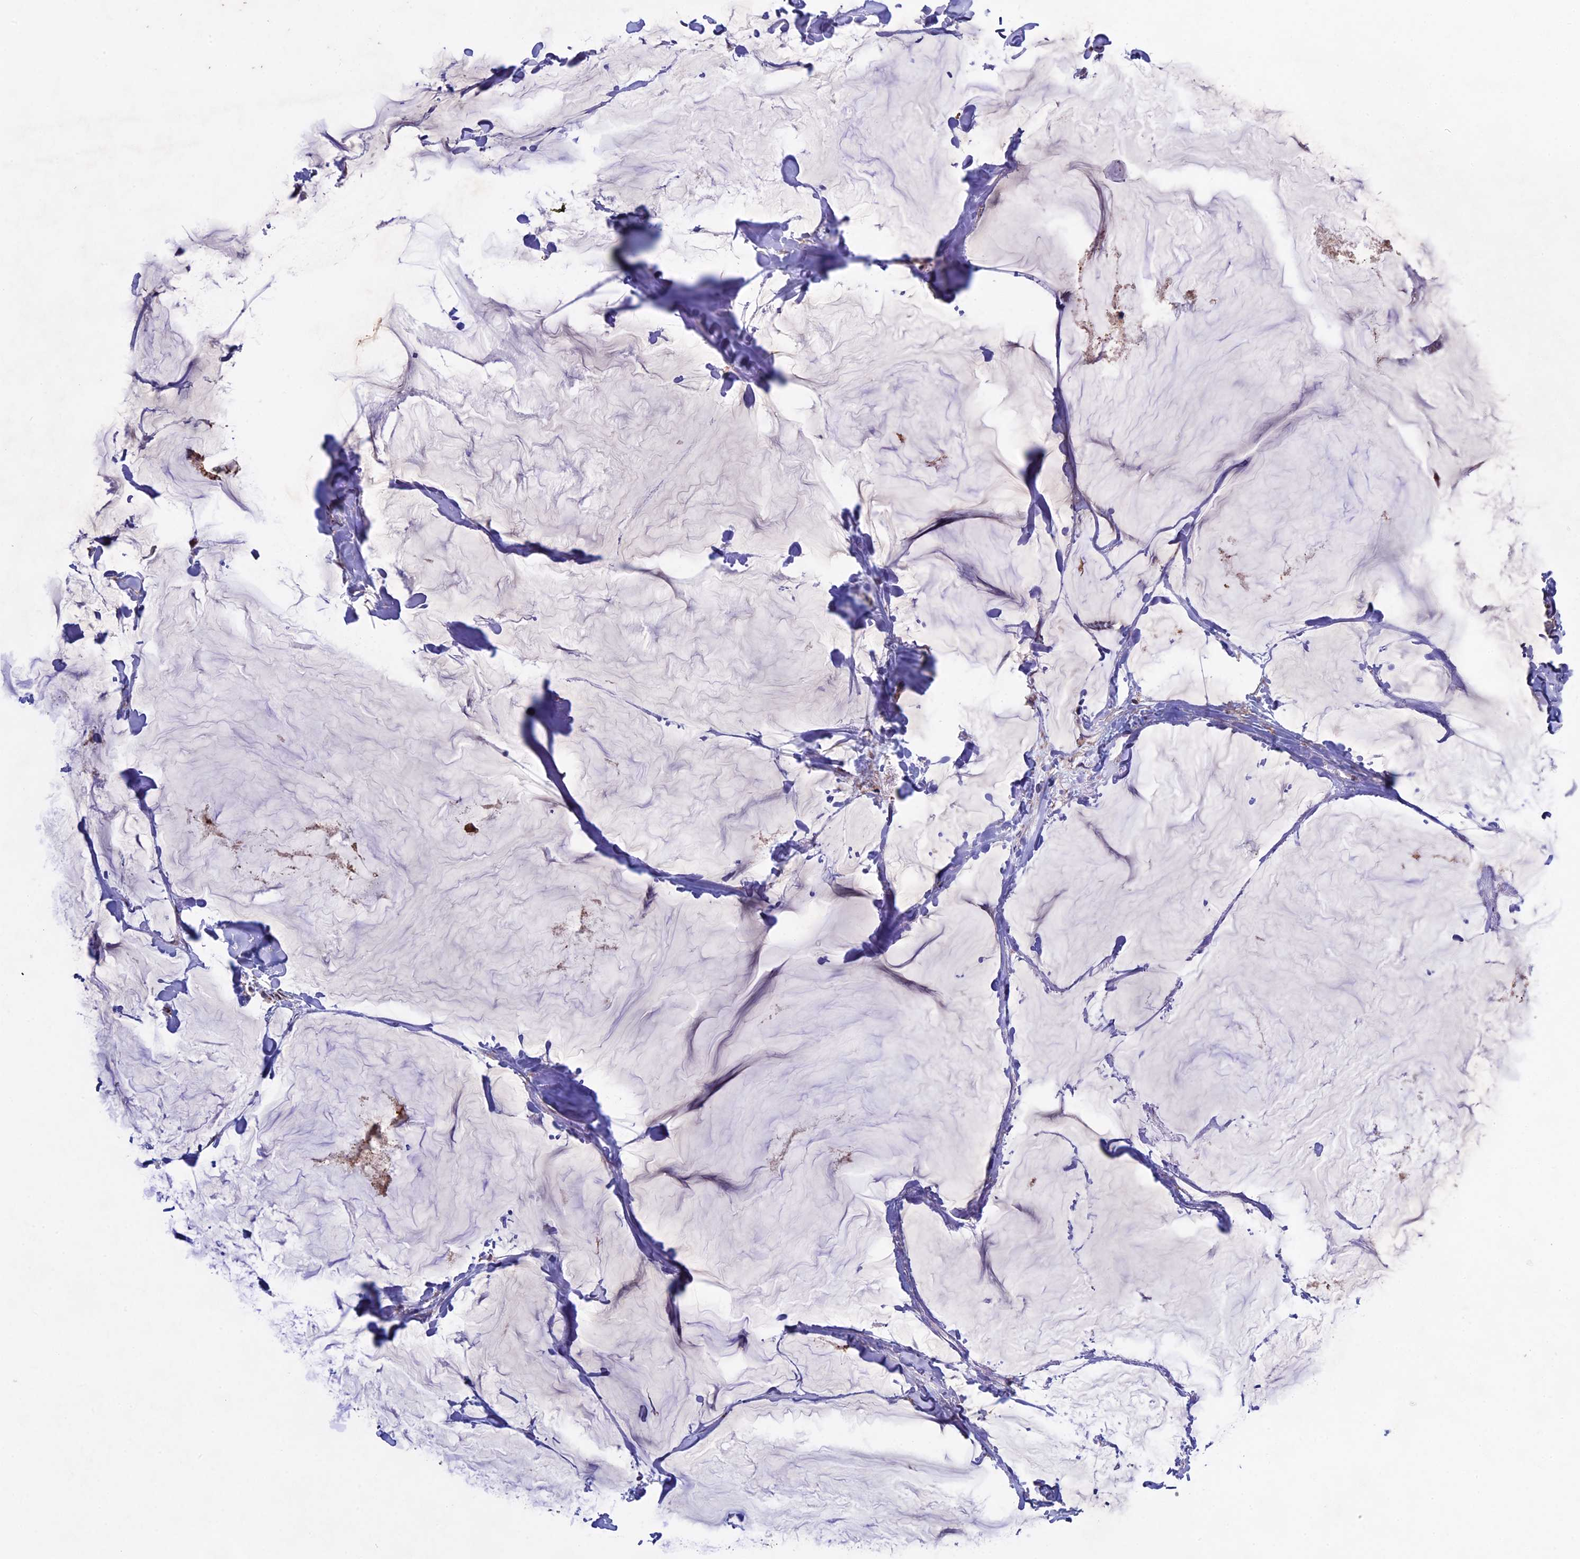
{"staining": {"intensity": "moderate", "quantity": "25%-75%", "location": "cytoplasmic/membranous"}, "tissue": "breast cancer", "cell_type": "Tumor cells", "image_type": "cancer", "snomed": [{"axis": "morphology", "description": "Duct carcinoma"}, {"axis": "topography", "description": "Breast"}], "caption": "Breast cancer tissue shows moderate cytoplasmic/membranous expression in about 25%-75% of tumor cells, visualized by immunohistochemistry.", "gene": "RNF17", "patient": {"sex": "female", "age": 93}}